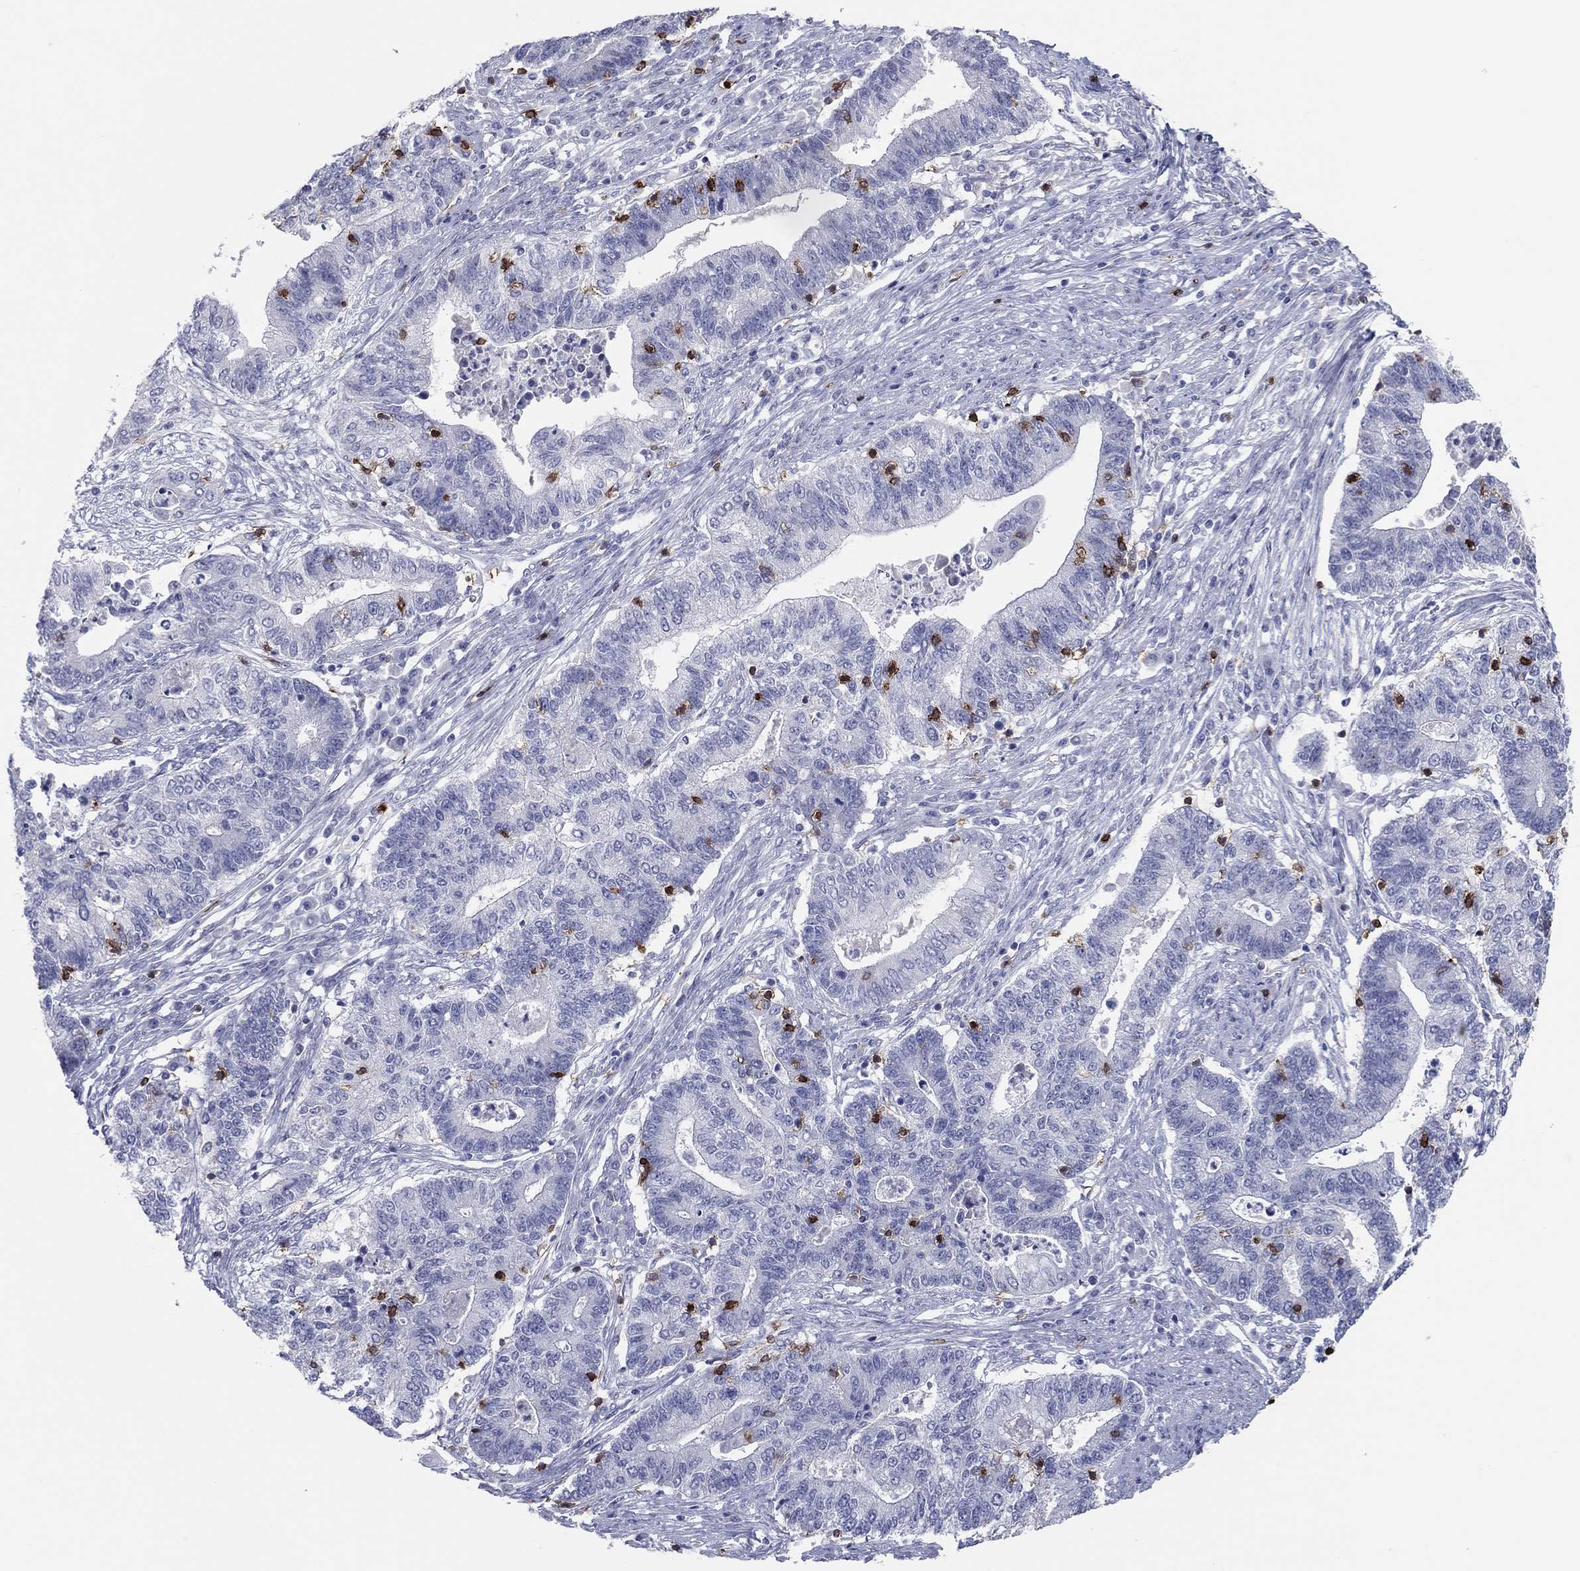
{"staining": {"intensity": "negative", "quantity": "none", "location": "none"}, "tissue": "endometrial cancer", "cell_type": "Tumor cells", "image_type": "cancer", "snomed": [{"axis": "morphology", "description": "Adenocarcinoma, NOS"}, {"axis": "topography", "description": "Uterus"}, {"axis": "topography", "description": "Endometrium"}], "caption": "An immunohistochemistry (IHC) photomicrograph of adenocarcinoma (endometrial) is shown. There is no staining in tumor cells of adenocarcinoma (endometrial). (DAB immunohistochemistry visualized using brightfield microscopy, high magnification).", "gene": "ITGAE", "patient": {"sex": "female", "age": 54}}